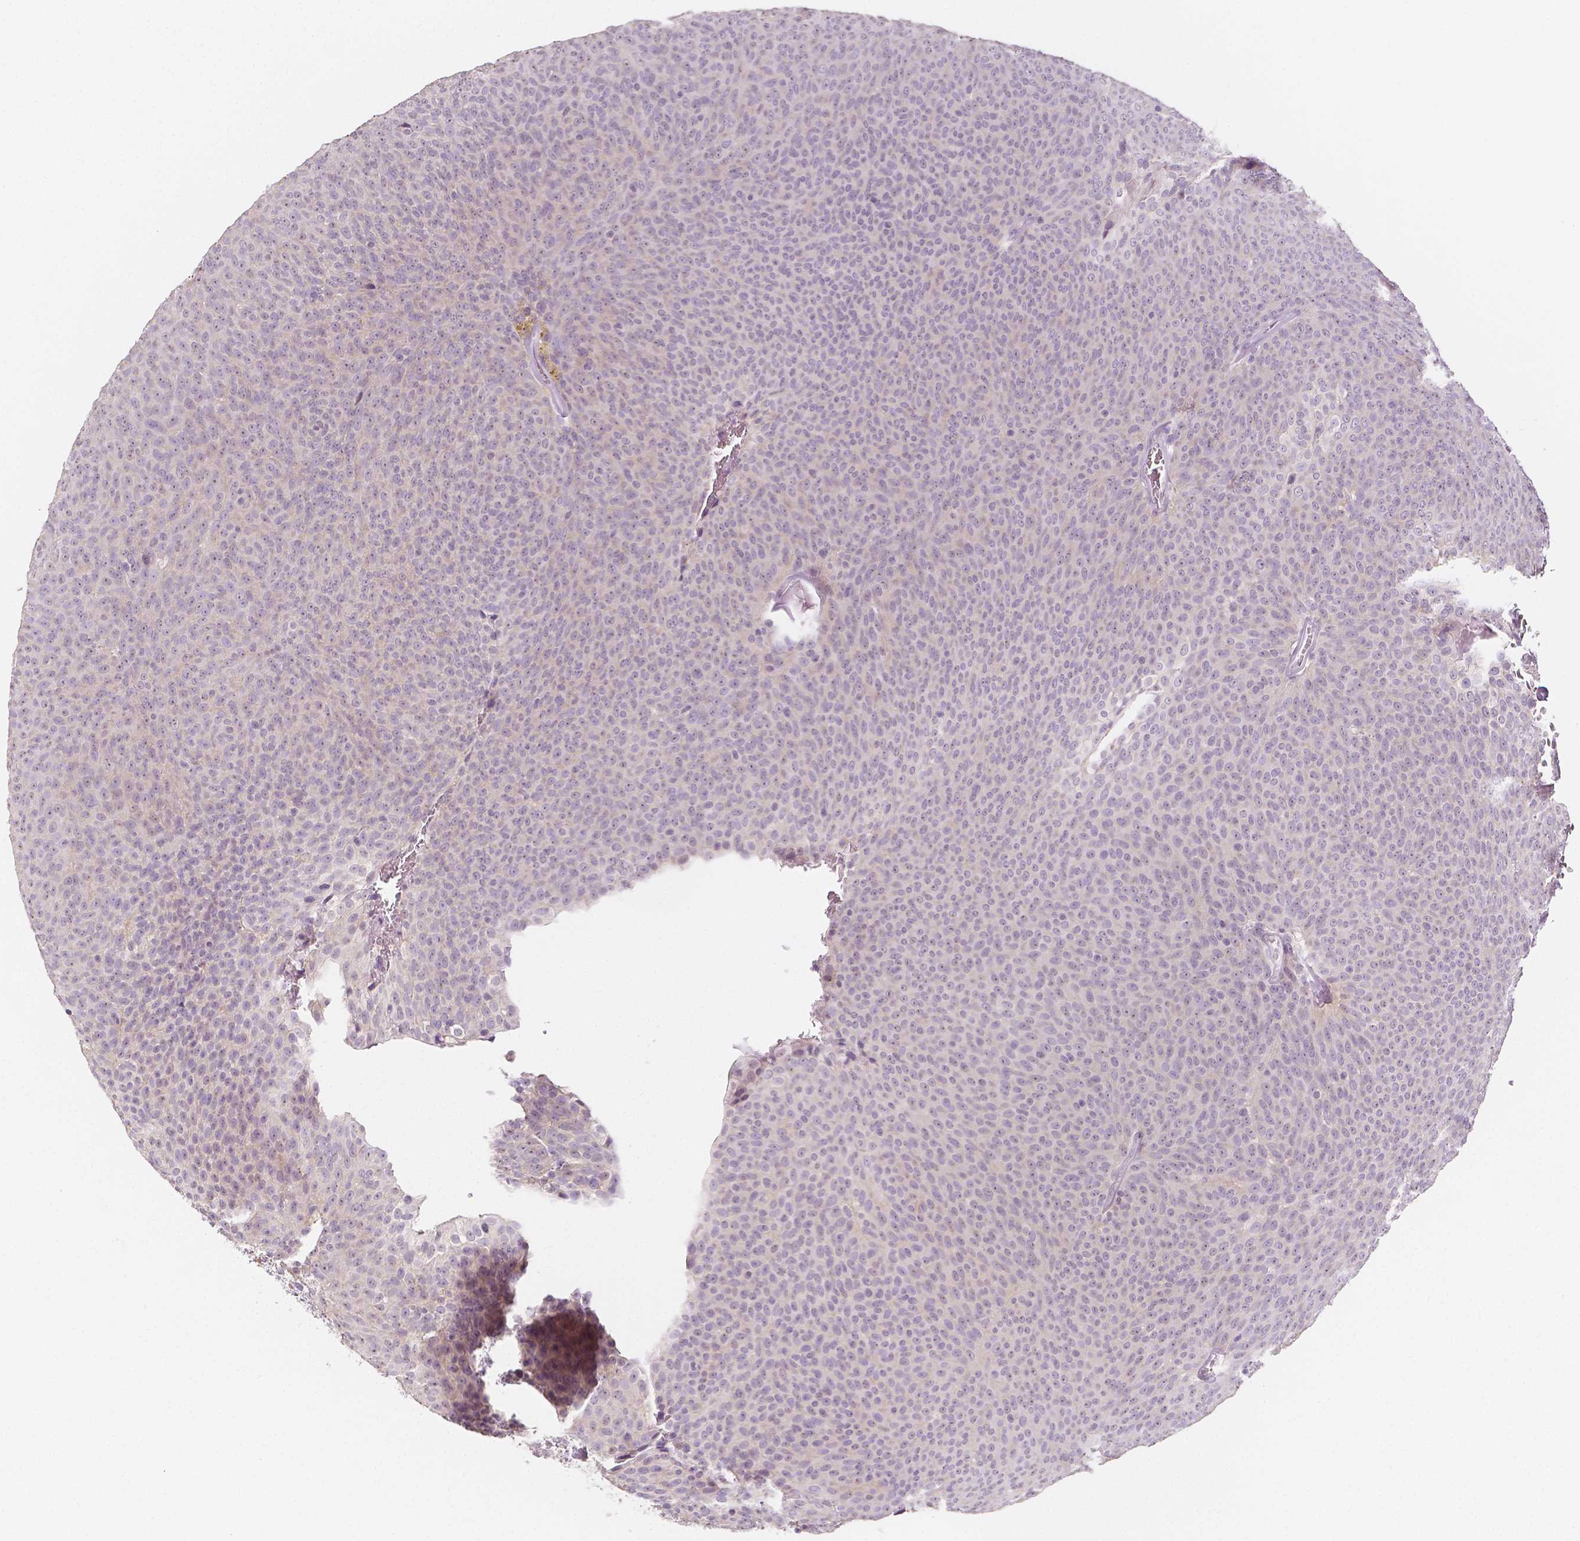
{"staining": {"intensity": "negative", "quantity": "none", "location": "none"}, "tissue": "urothelial cancer", "cell_type": "Tumor cells", "image_type": "cancer", "snomed": [{"axis": "morphology", "description": "Urothelial carcinoma, Low grade"}, {"axis": "topography", "description": "Urinary bladder"}], "caption": "Tumor cells are negative for brown protein staining in urothelial carcinoma (low-grade).", "gene": "C1orf167", "patient": {"sex": "male", "age": 77}}